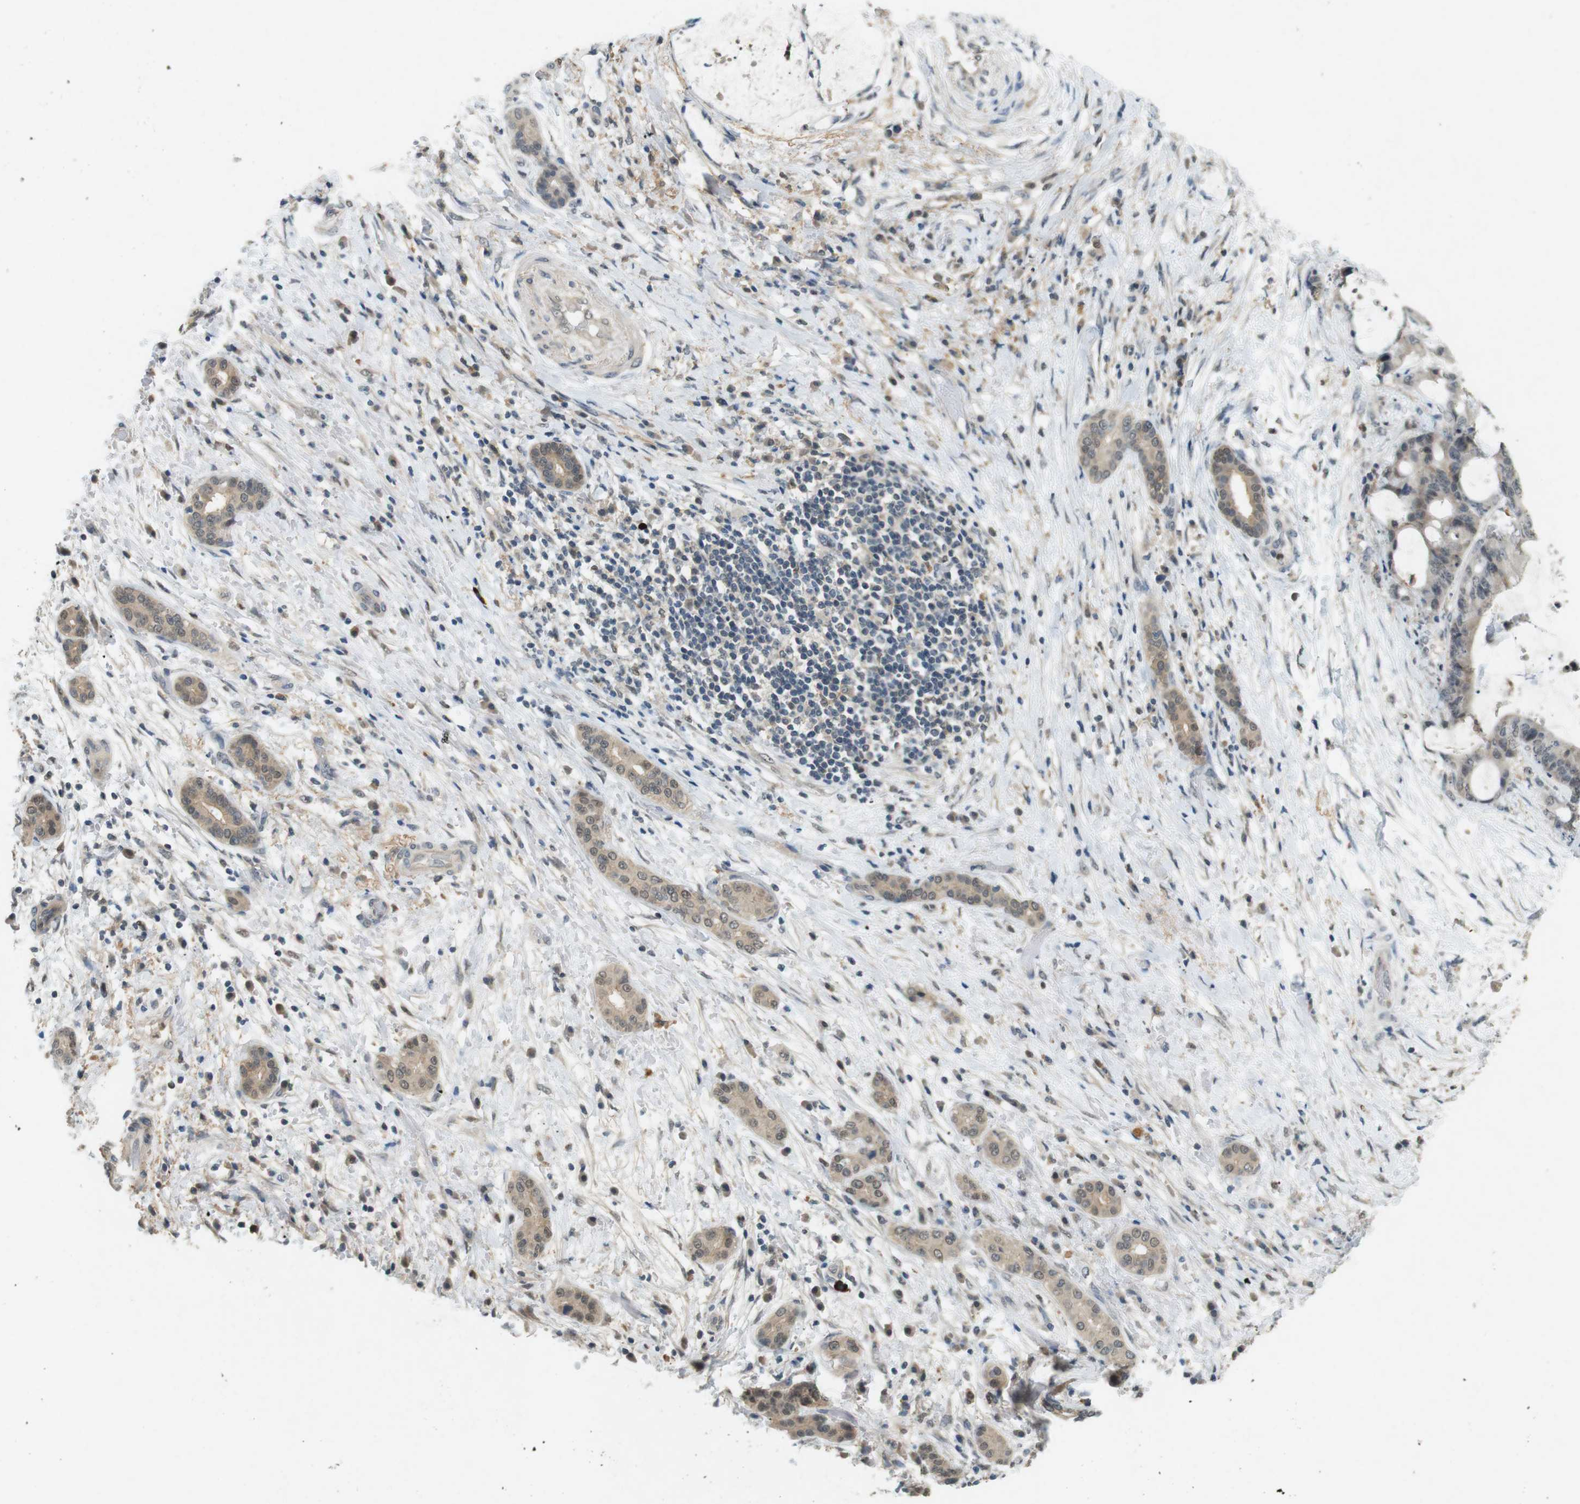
{"staining": {"intensity": "weak", "quantity": "25%-75%", "location": "cytoplasmic/membranous,nuclear"}, "tissue": "liver cancer", "cell_type": "Tumor cells", "image_type": "cancer", "snomed": [{"axis": "morphology", "description": "Cholangiocarcinoma"}, {"axis": "topography", "description": "Liver"}], "caption": "Immunohistochemistry (IHC) of human liver cancer demonstrates low levels of weak cytoplasmic/membranous and nuclear positivity in about 25%-75% of tumor cells. Using DAB (3,3'-diaminobenzidine) (brown) and hematoxylin (blue) stains, captured at high magnification using brightfield microscopy.", "gene": "CDK14", "patient": {"sex": "female", "age": 73}}